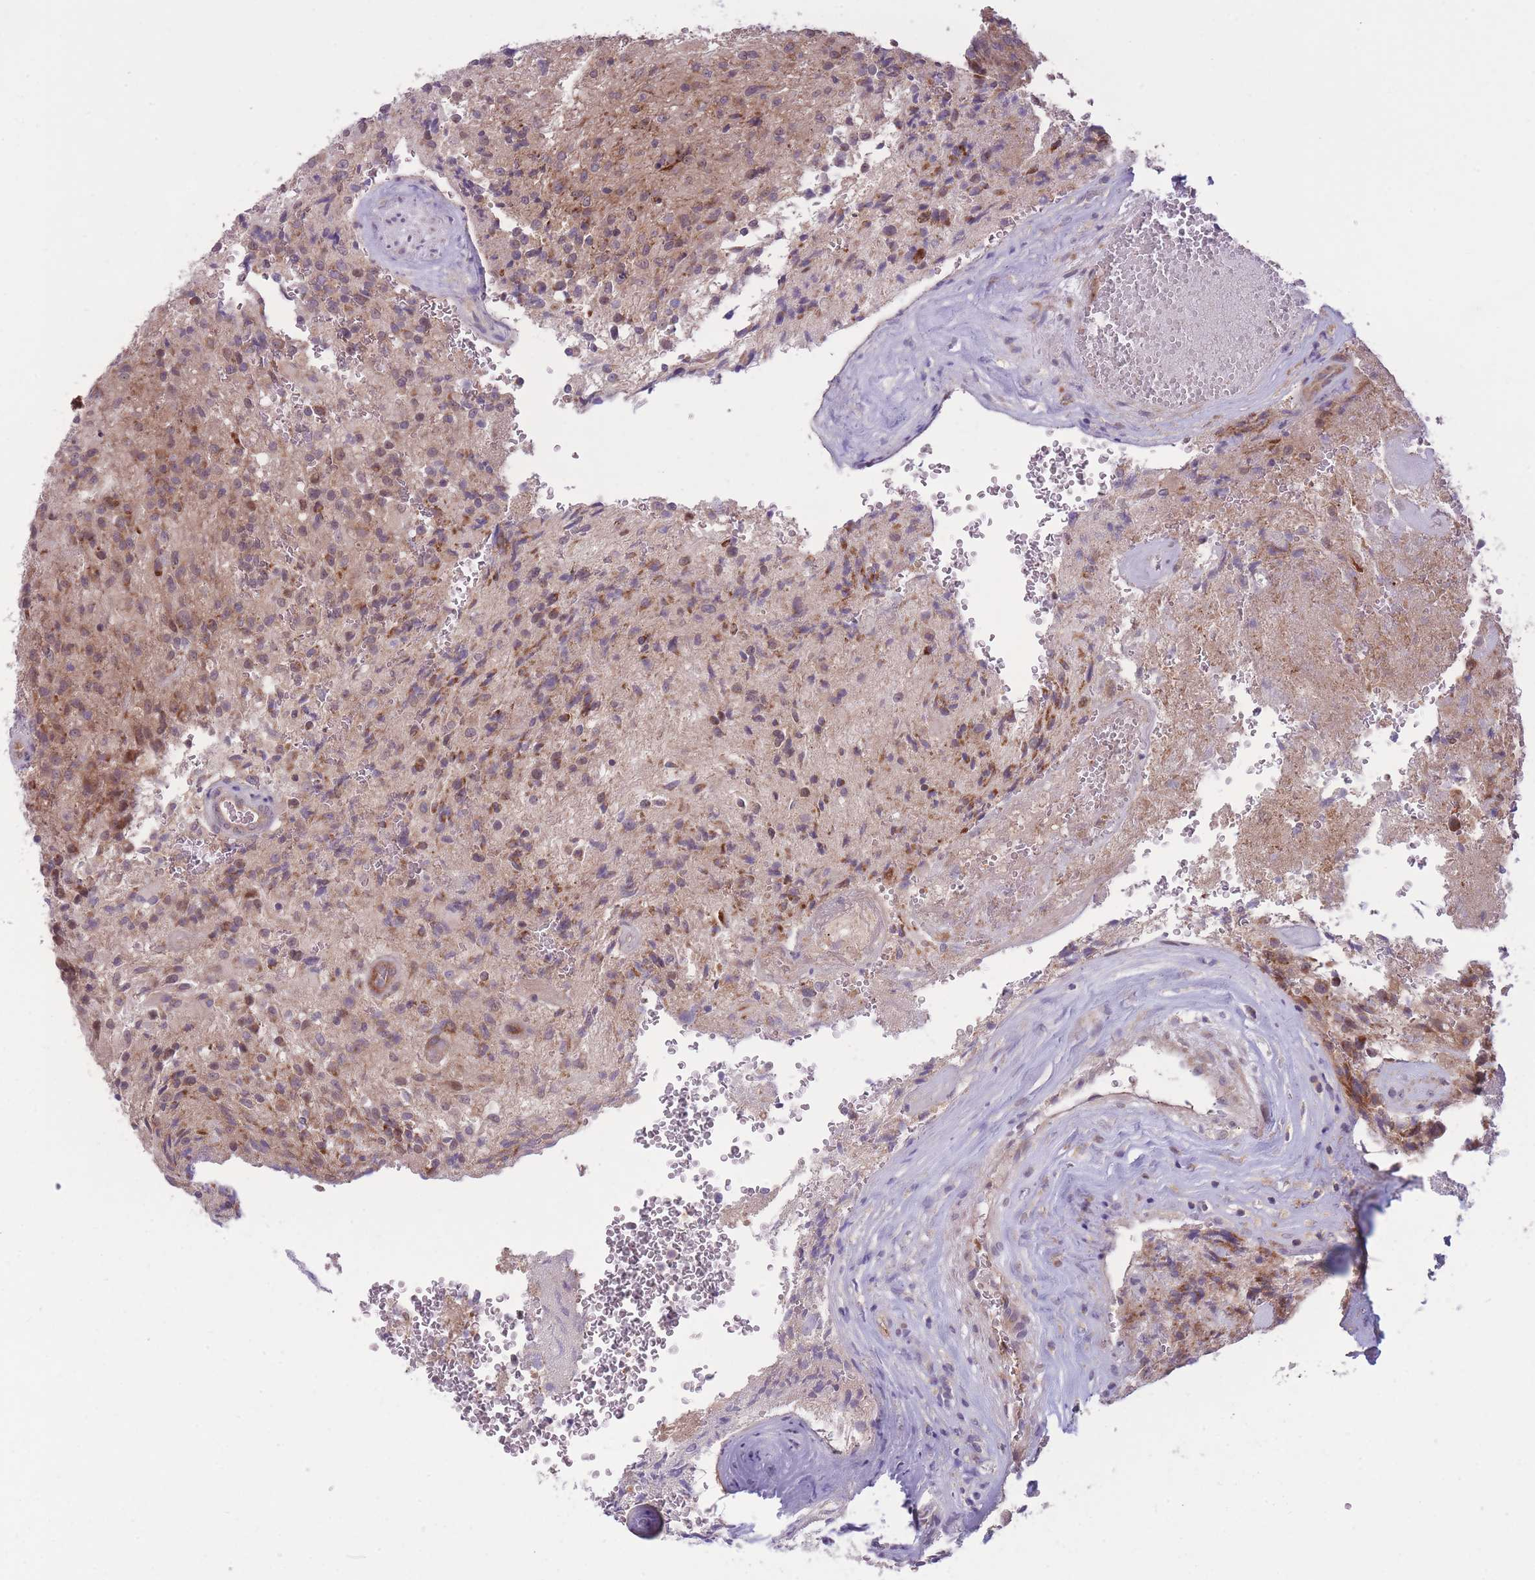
{"staining": {"intensity": "moderate", "quantity": "25%-75%", "location": "cytoplasmic/membranous"}, "tissue": "glioma", "cell_type": "Tumor cells", "image_type": "cancer", "snomed": [{"axis": "morphology", "description": "Normal tissue, NOS"}, {"axis": "morphology", "description": "Glioma, malignant, High grade"}, {"axis": "topography", "description": "Cerebral cortex"}], "caption": "High-power microscopy captured an immunohistochemistry (IHC) micrograph of high-grade glioma (malignant), revealing moderate cytoplasmic/membranous positivity in approximately 25%-75% of tumor cells.", "gene": "CCT6B", "patient": {"sex": "male", "age": 56}}